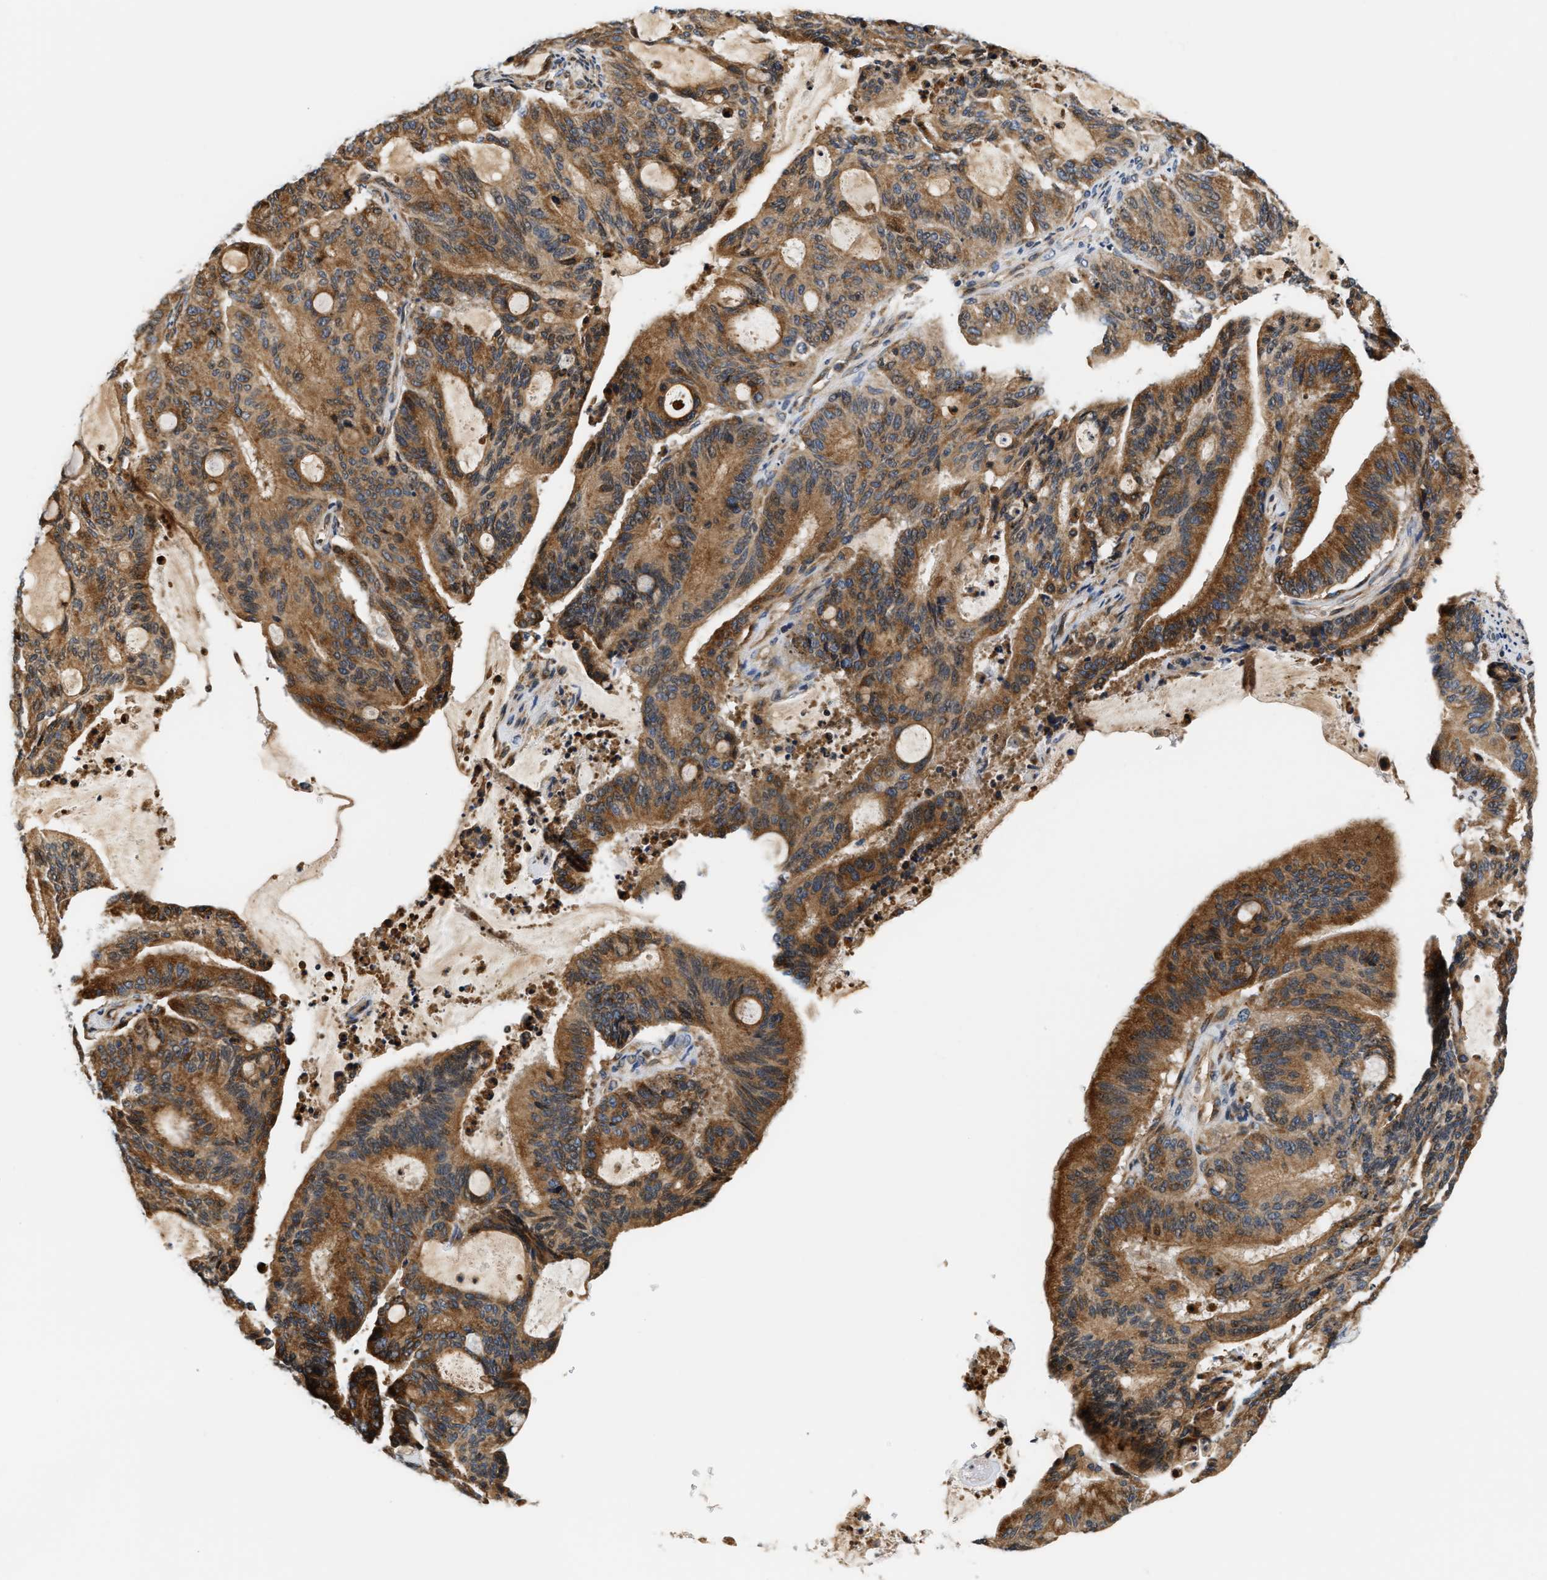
{"staining": {"intensity": "strong", "quantity": ">75%", "location": "cytoplasmic/membranous"}, "tissue": "liver cancer", "cell_type": "Tumor cells", "image_type": "cancer", "snomed": [{"axis": "morphology", "description": "Cholangiocarcinoma"}, {"axis": "topography", "description": "Liver"}], "caption": "About >75% of tumor cells in liver cholangiocarcinoma display strong cytoplasmic/membranous protein staining as visualized by brown immunohistochemical staining.", "gene": "TNIP2", "patient": {"sex": "female", "age": 73}}